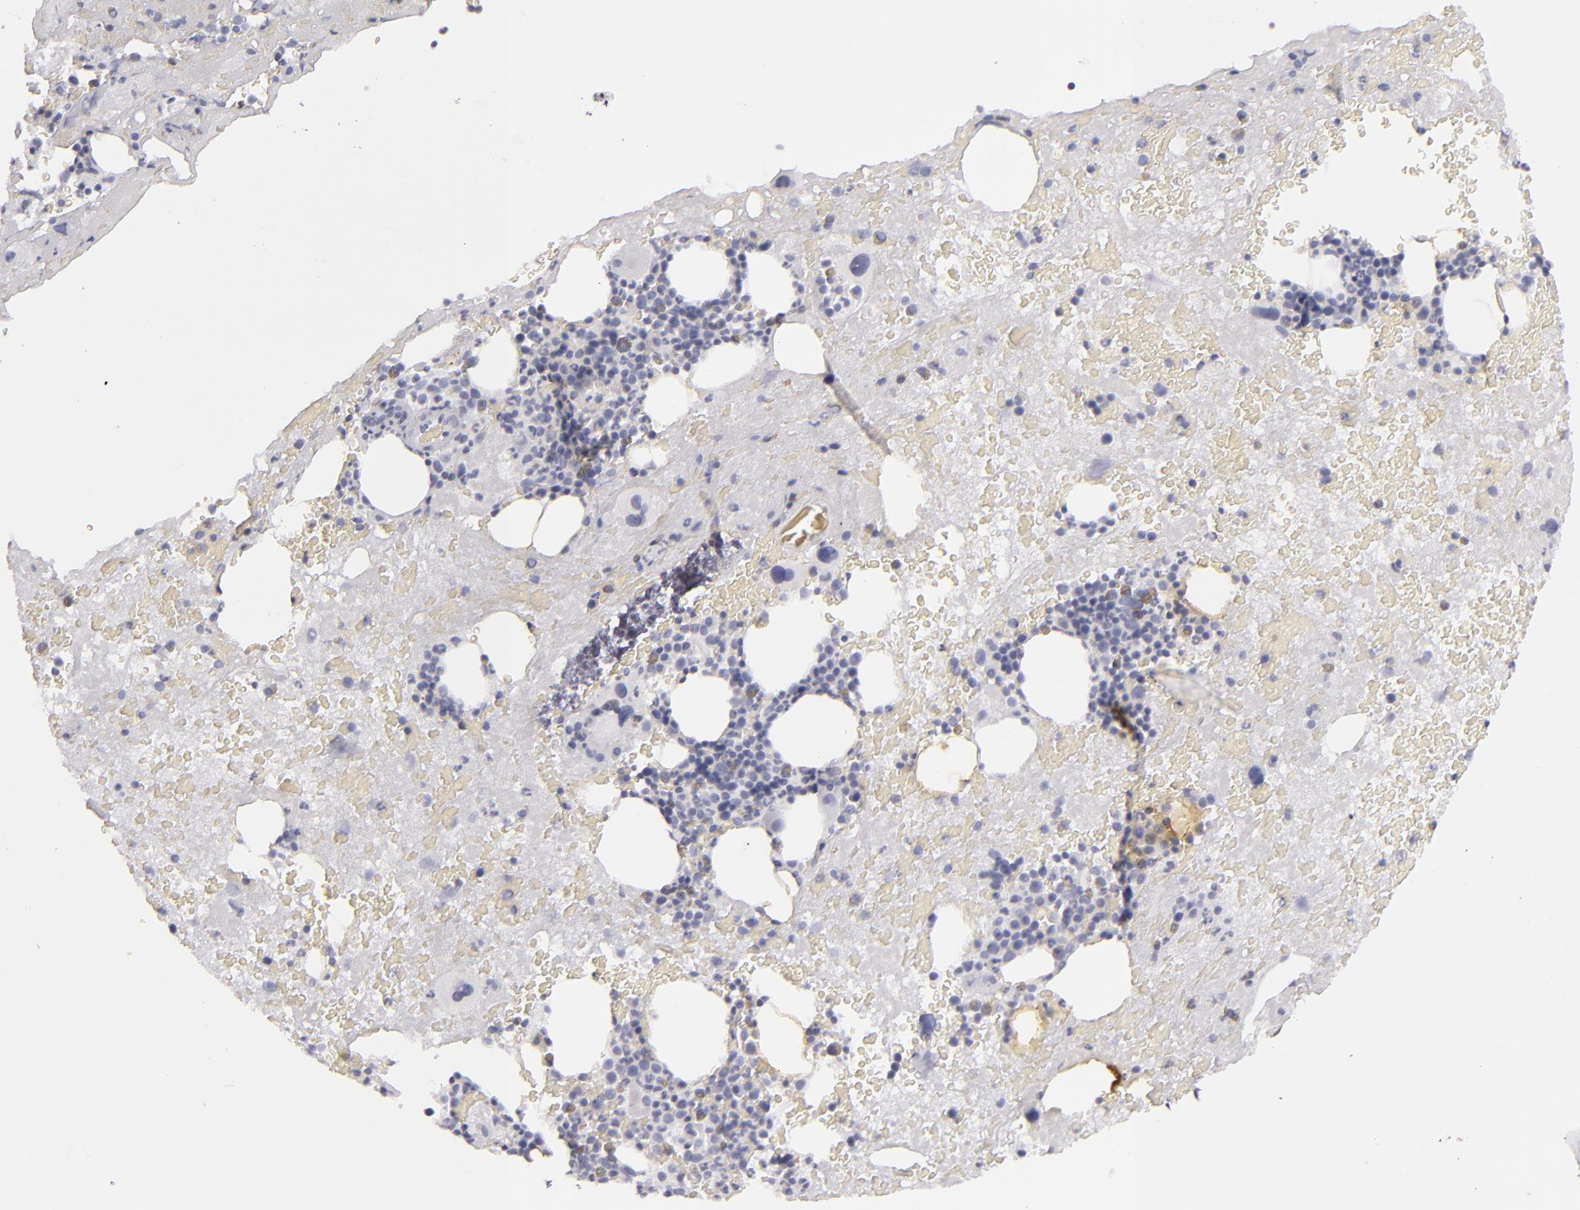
{"staining": {"intensity": "weak", "quantity": "<25%", "location": "cytoplasmic/membranous"}, "tissue": "bone marrow", "cell_type": "Hematopoietic cells", "image_type": "normal", "snomed": [{"axis": "morphology", "description": "Normal tissue, NOS"}, {"axis": "topography", "description": "Bone marrow"}], "caption": "An immunohistochemistry micrograph of normal bone marrow is shown. There is no staining in hematopoietic cells of bone marrow. (Brightfield microscopy of DAB immunohistochemistry (IHC) at high magnification).", "gene": "FLG", "patient": {"sex": "male", "age": 76}}